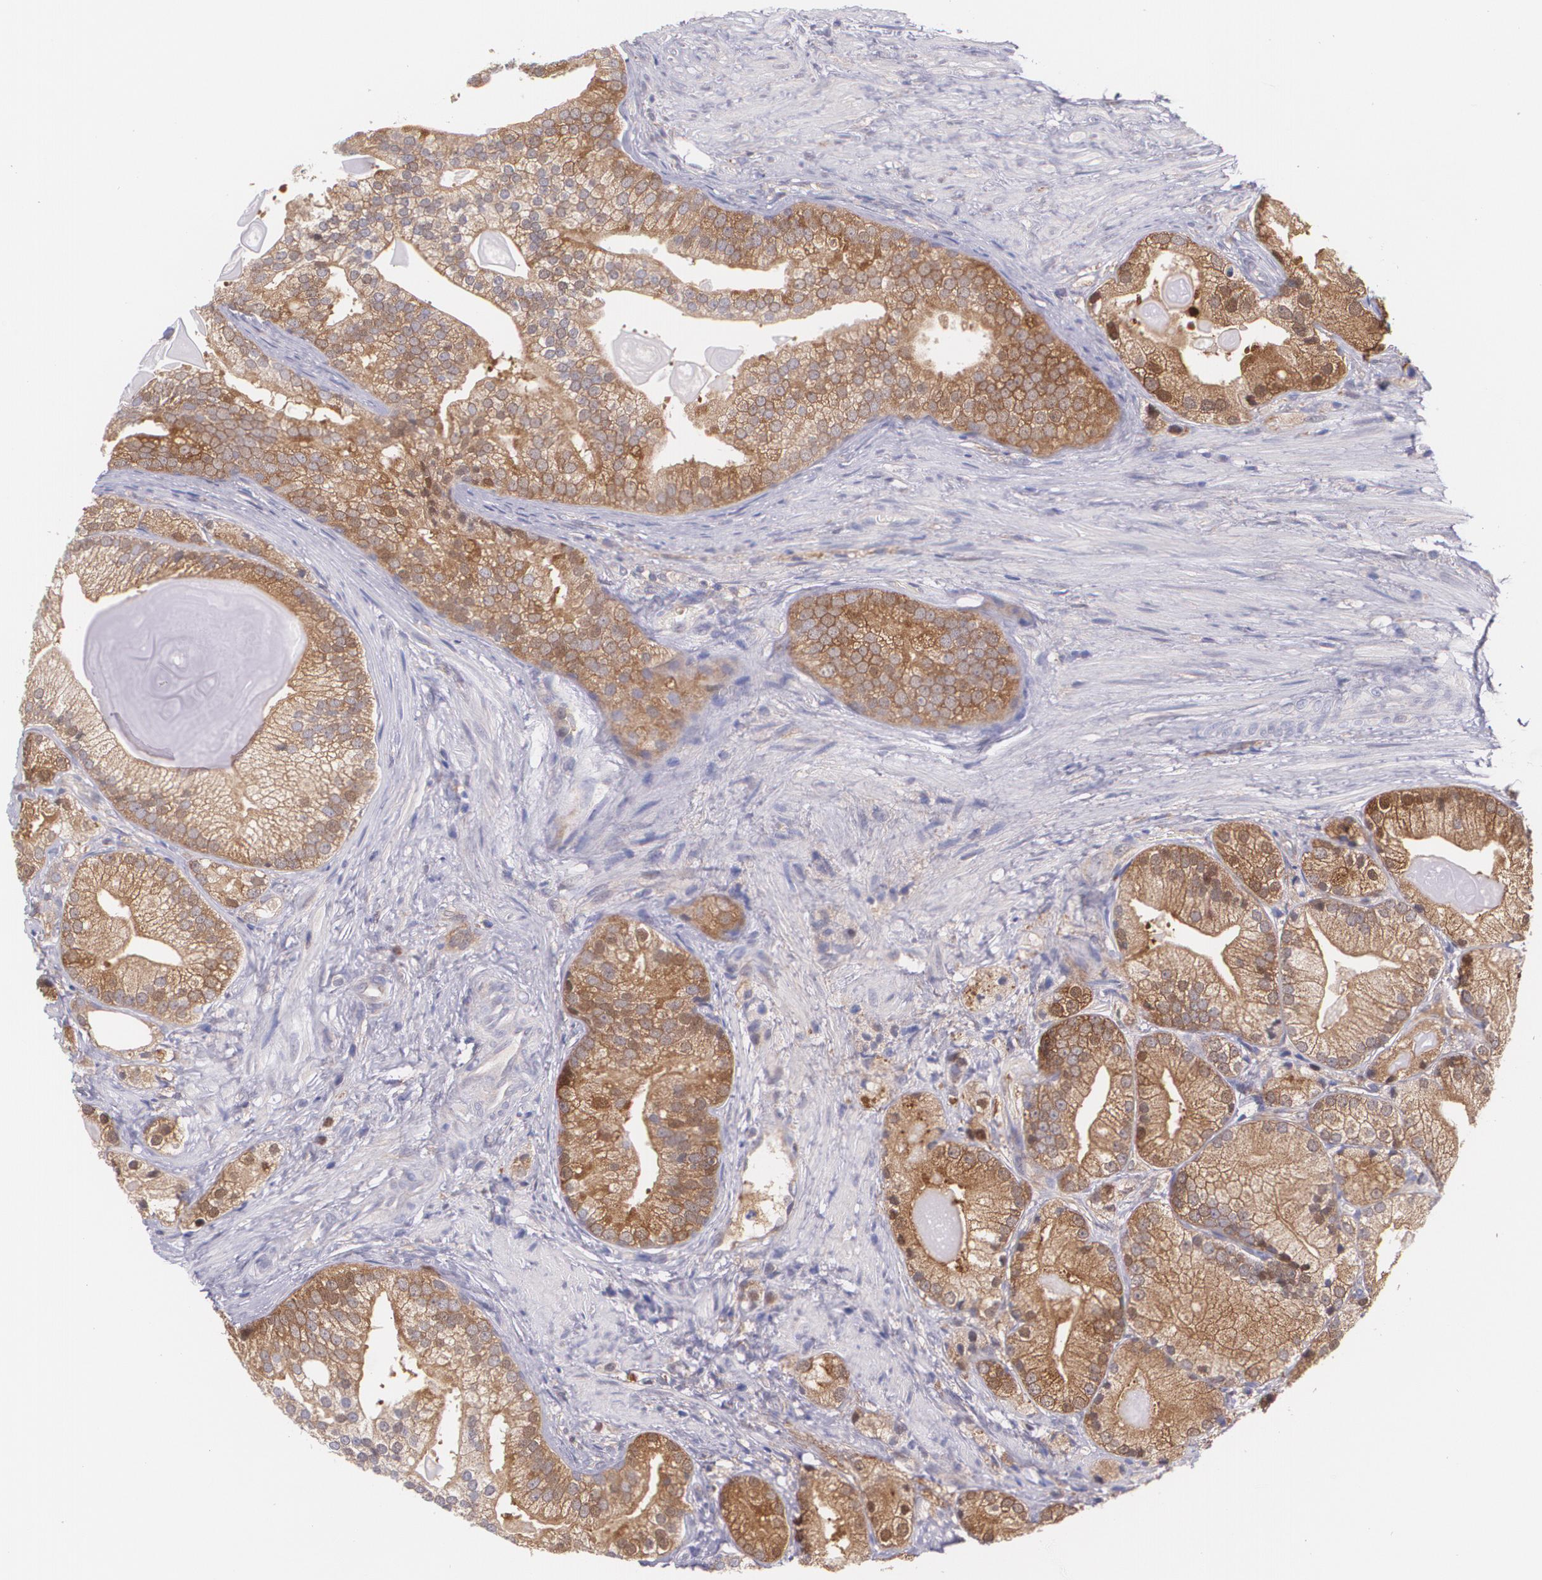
{"staining": {"intensity": "moderate", "quantity": ">75%", "location": "cytoplasmic/membranous"}, "tissue": "prostate cancer", "cell_type": "Tumor cells", "image_type": "cancer", "snomed": [{"axis": "morphology", "description": "Adenocarcinoma, Low grade"}, {"axis": "topography", "description": "Prostate"}], "caption": "Prostate cancer (low-grade adenocarcinoma) stained with immunohistochemistry exhibits moderate cytoplasmic/membranous staining in approximately >75% of tumor cells.", "gene": "HSPH1", "patient": {"sex": "male", "age": 69}}